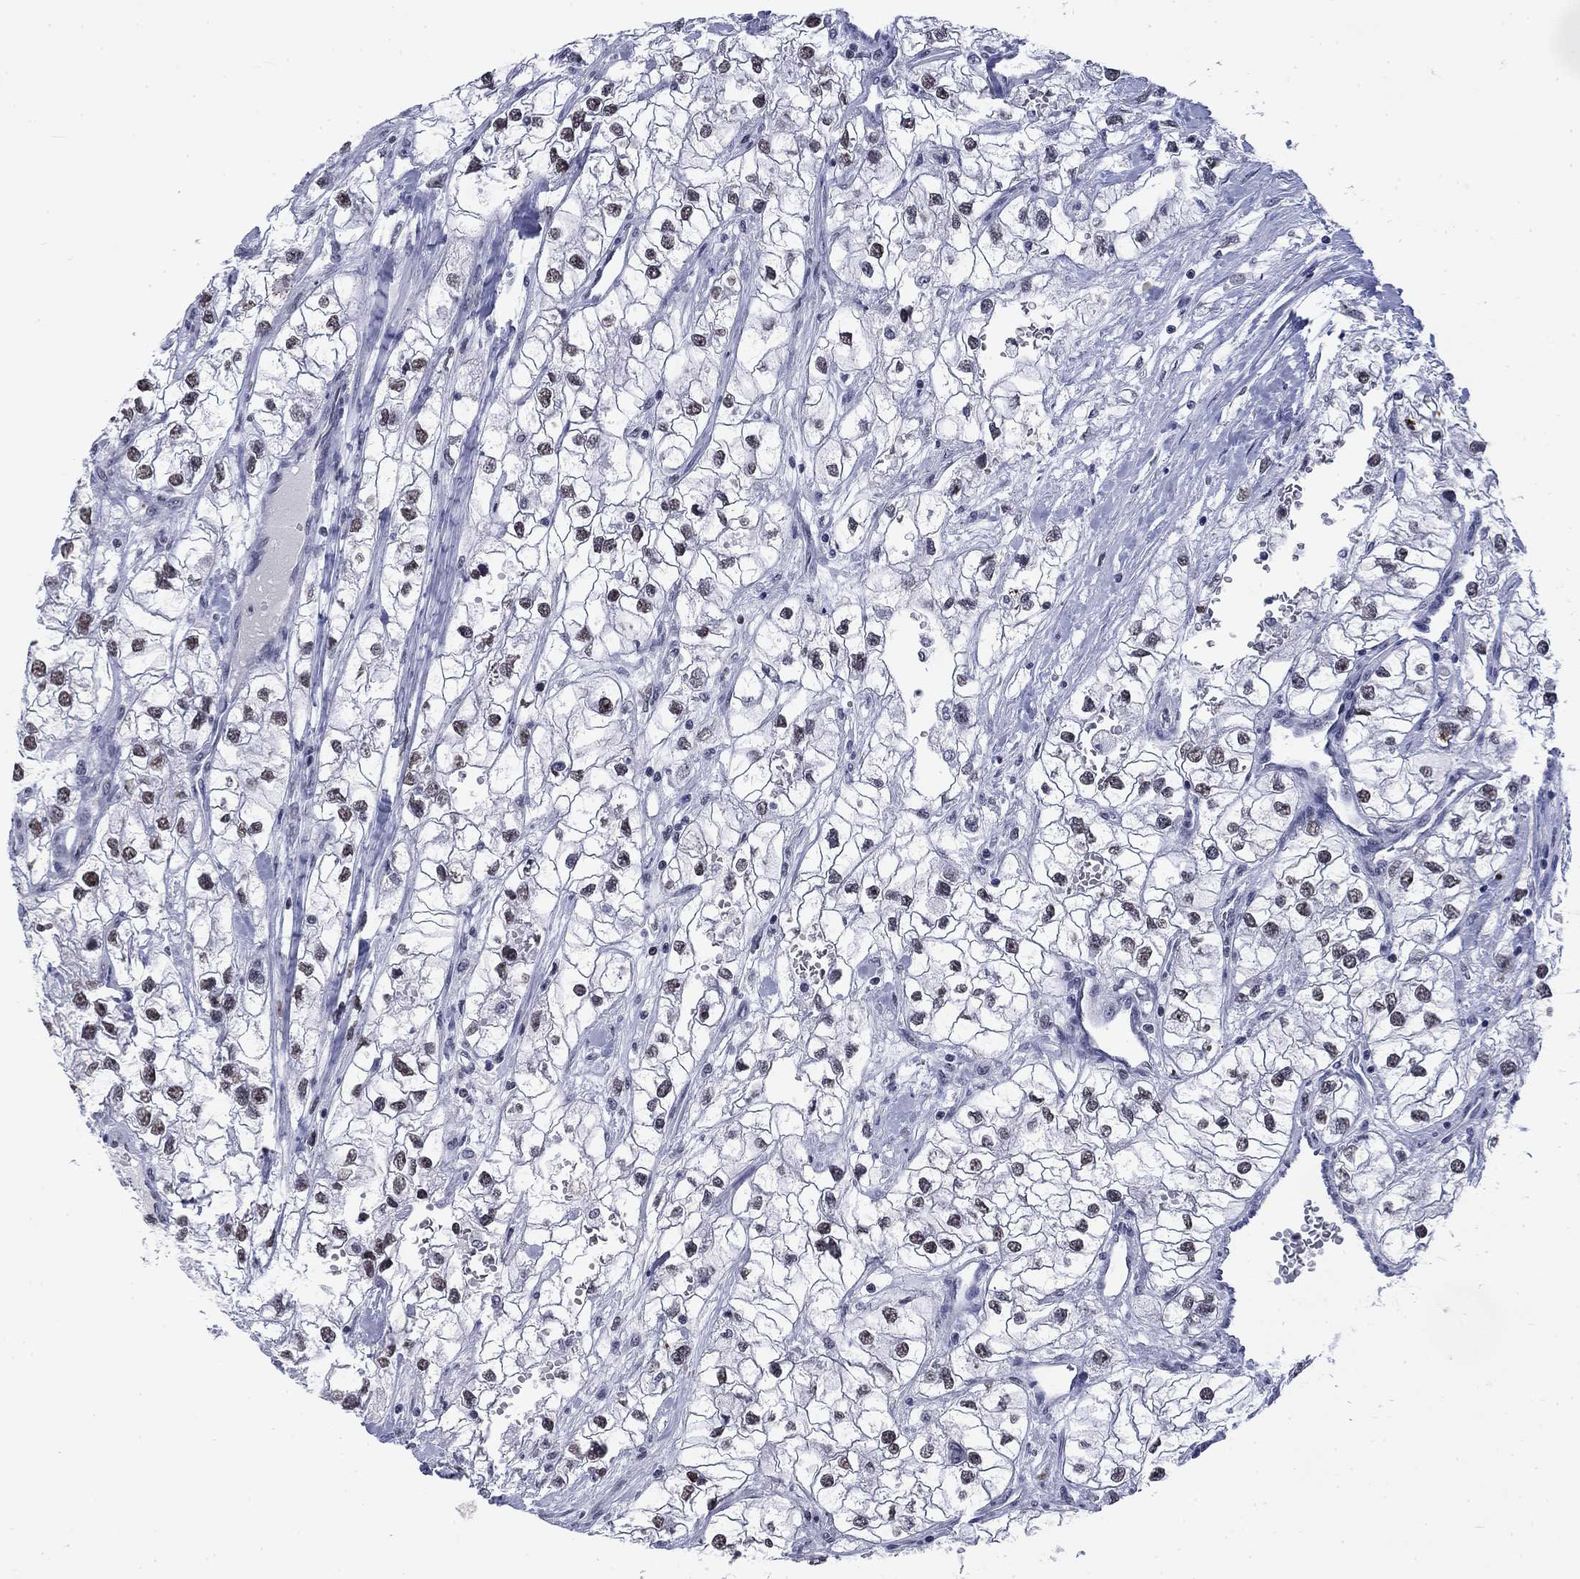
{"staining": {"intensity": "weak", "quantity": "25%-75%", "location": "nuclear"}, "tissue": "renal cancer", "cell_type": "Tumor cells", "image_type": "cancer", "snomed": [{"axis": "morphology", "description": "Adenocarcinoma, NOS"}, {"axis": "topography", "description": "Kidney"}], "caption": "Renal adenocarcinoma stained with a brown dye demonstrates weak nuclear positive positivity in approximately 25%-75% of tumor cells.", "gene": "CSRNP3", "patient": {"sex": "male", "age": 59}}